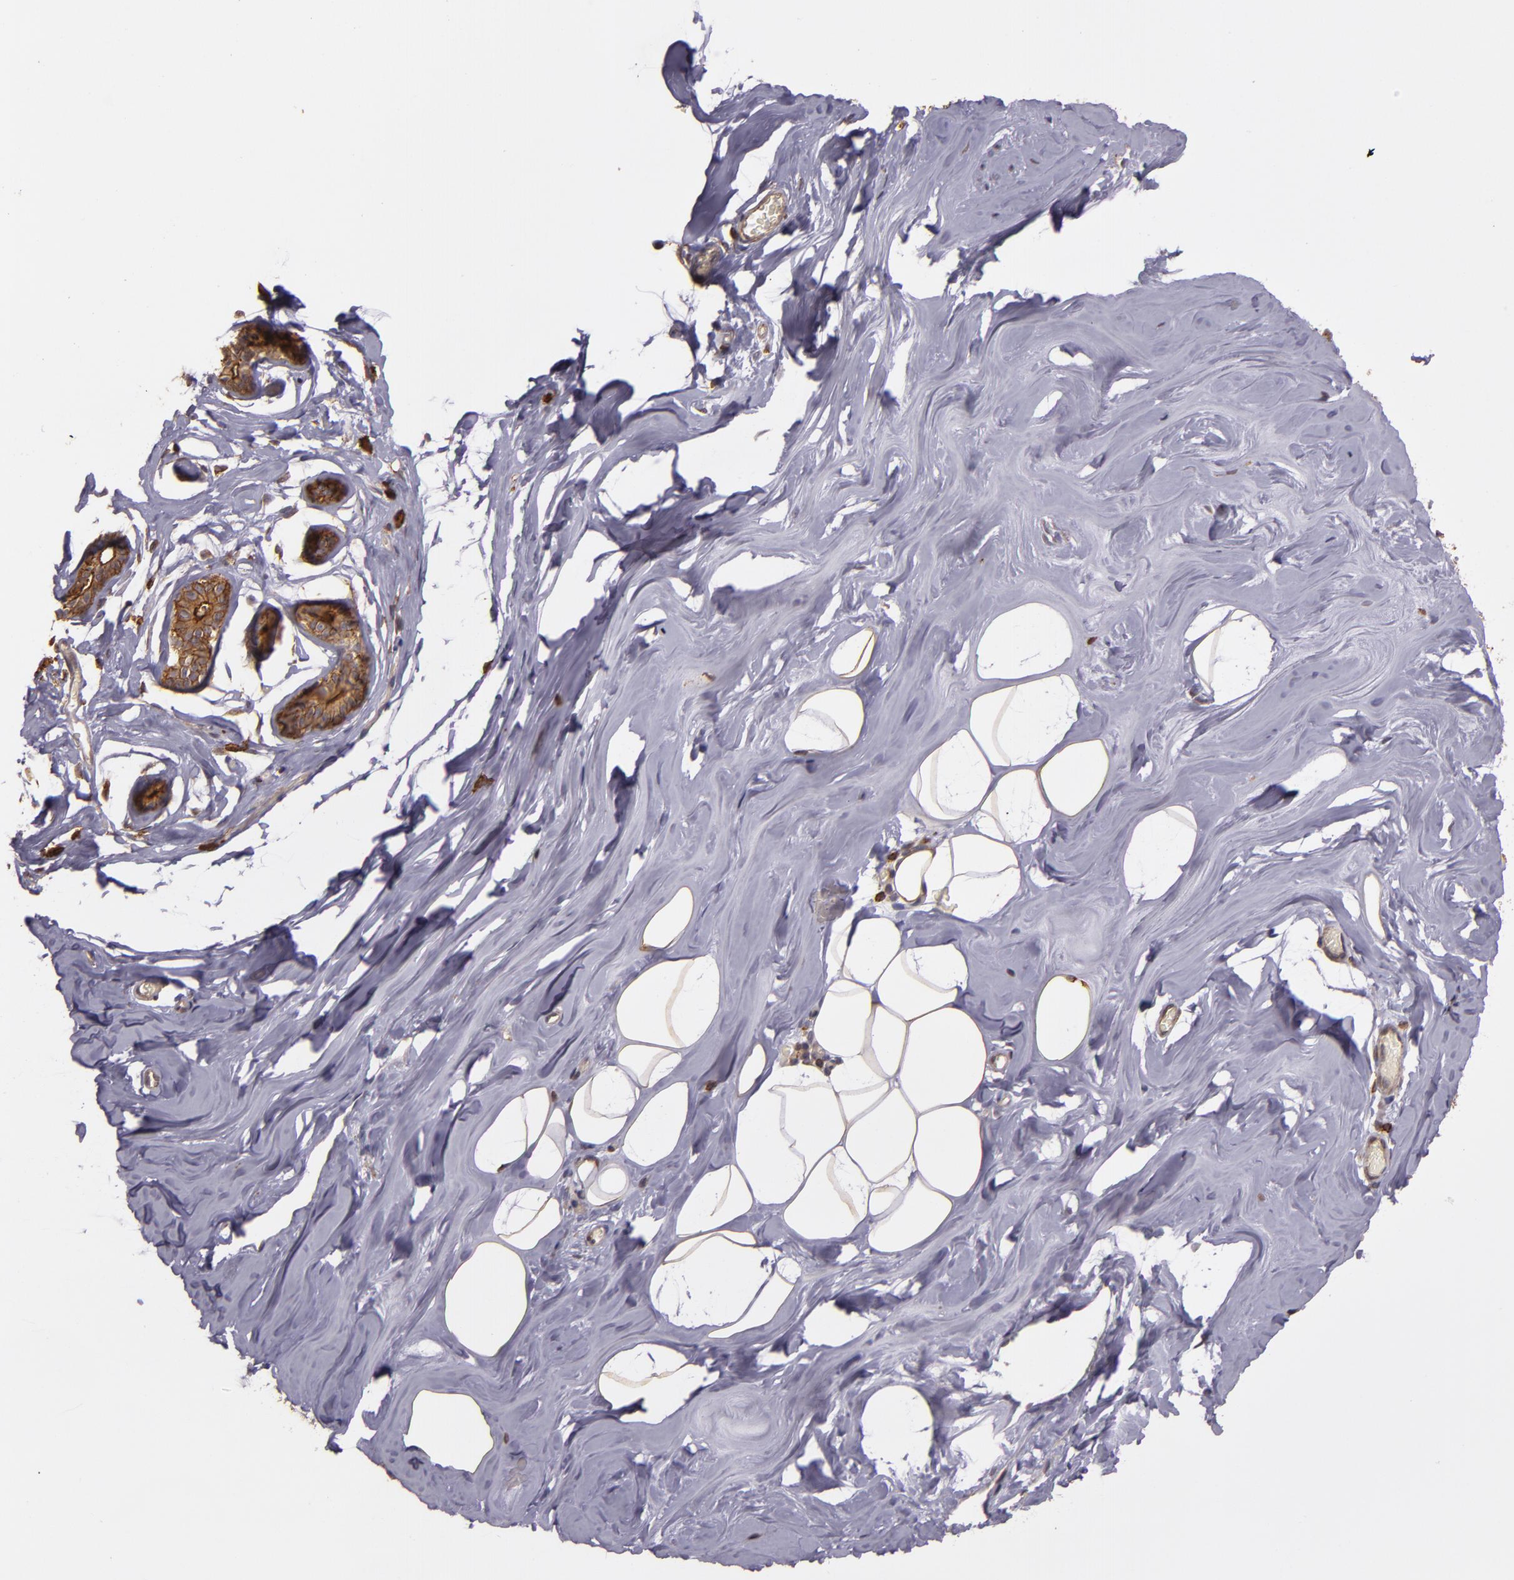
{"staining": {"intensity": "weak", "quantity": "<25%", "location": "cytoplasmic/membranous"}, "tissue": "breast", "cell_type": "Adipocytes", "image_type": "normal", "snomed": [{"axis": "morphology", "description": "Normal tissue, NOS"}, {"axis": "morphology", "description": "Fibrosis, NOS"}, {"axis": "topography", "description": "Breast"}], "caption": "Micrograph shows no protein expression in adipocytes of benign breast. The staining is performed using DAB brown chromogen with nuclei counter-stained in using hematoxylin.", "gene": "SLC9A3R1", "patient": {"sex": "female", "age": 39}}